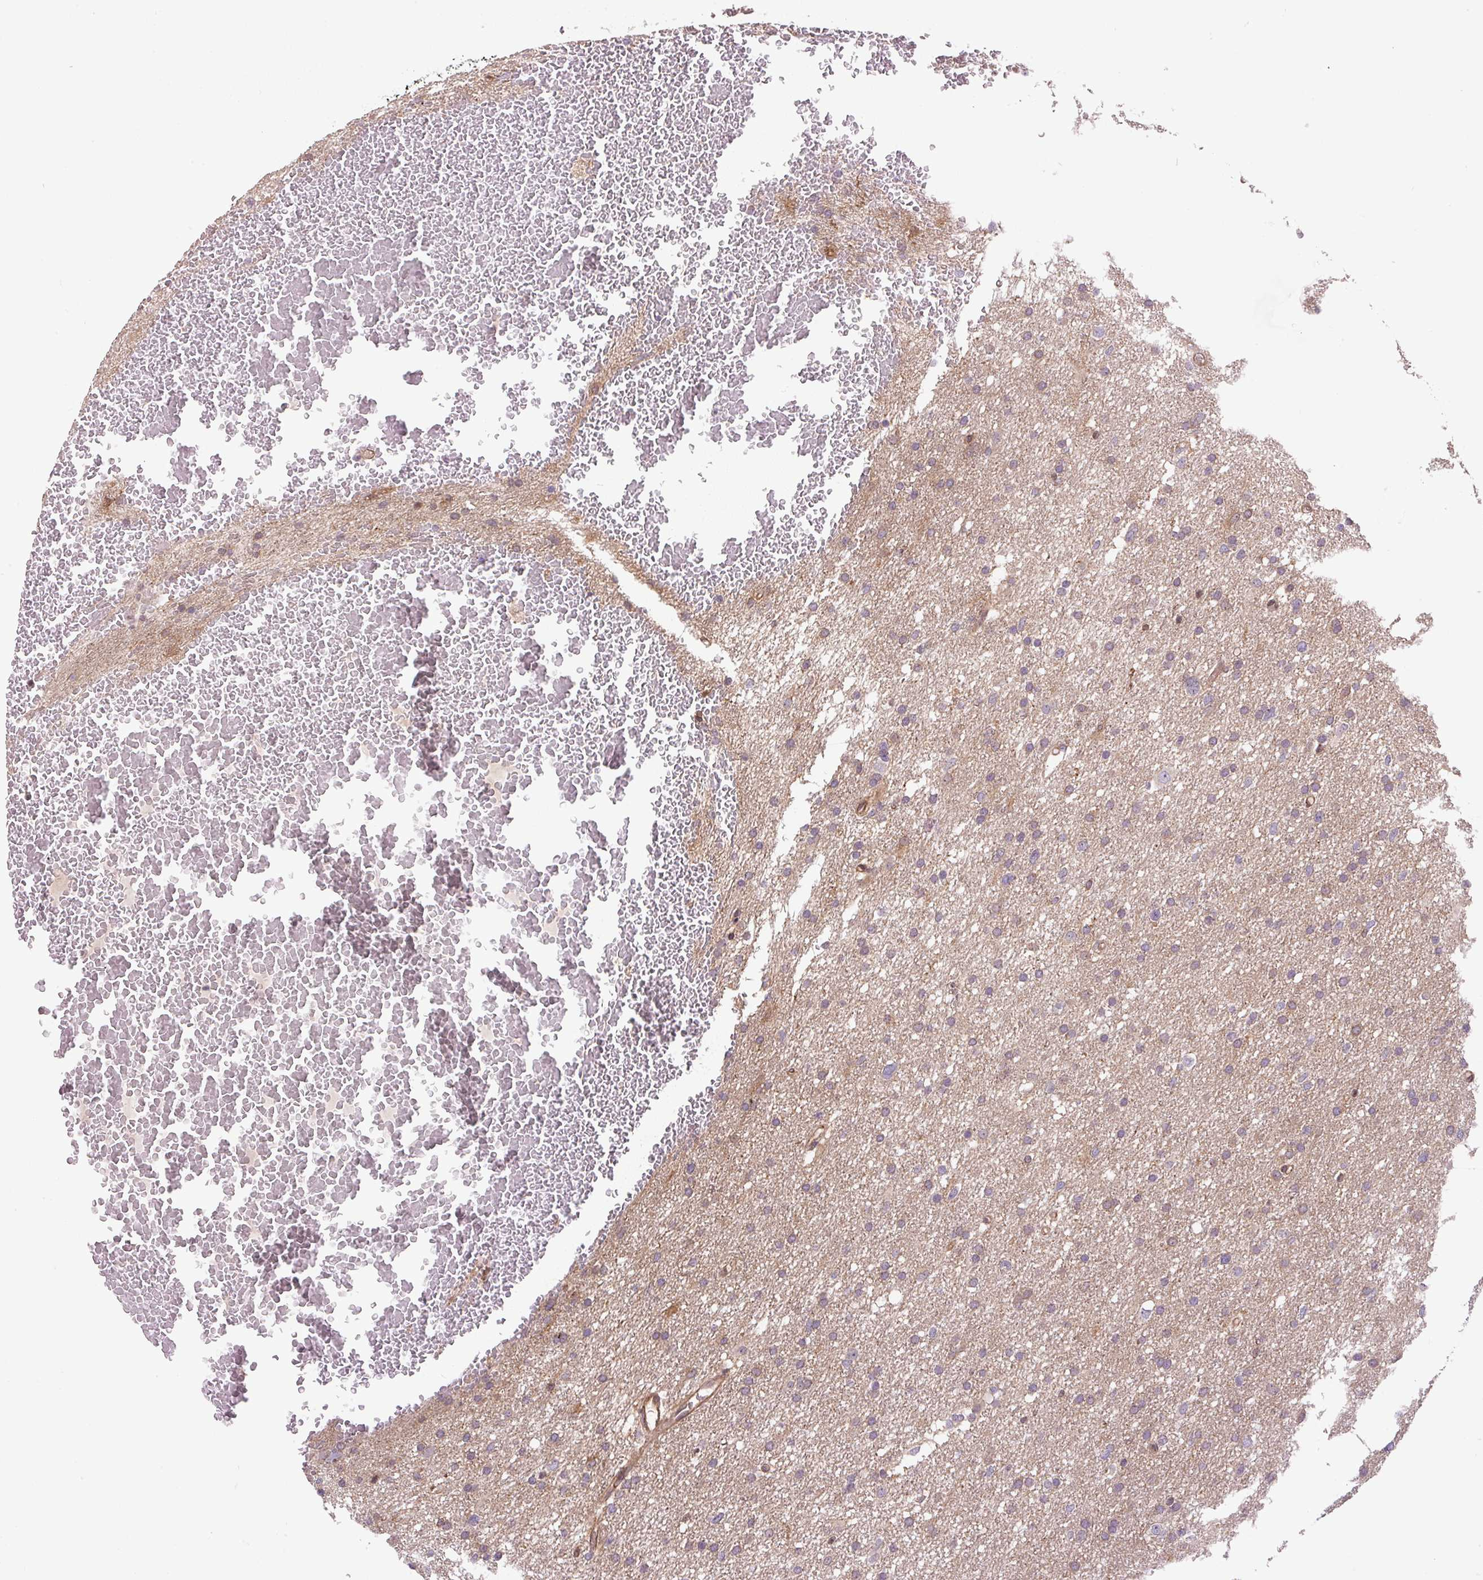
{"staining": {"intensity": "weak", "quantity": "25%-75%", "location": "cytoplasmic/membranous"}, "tissue": "glioma", "cell_type": "Tumor cells", "image_type": "cancer", "snomed": [{"axis": "morphology", "description": "Glioma, malignant, High grade"}, {"axis": "topography", "description": "Cerebral cortex"}], "caption": "Tumor cells demonstrate low levels of weak cytoplasmic/membranous expression in about 25%-75% of cells in glioma.", "gene": "SEPTIN10", "patient": {"sex": "female", "age": 36}}